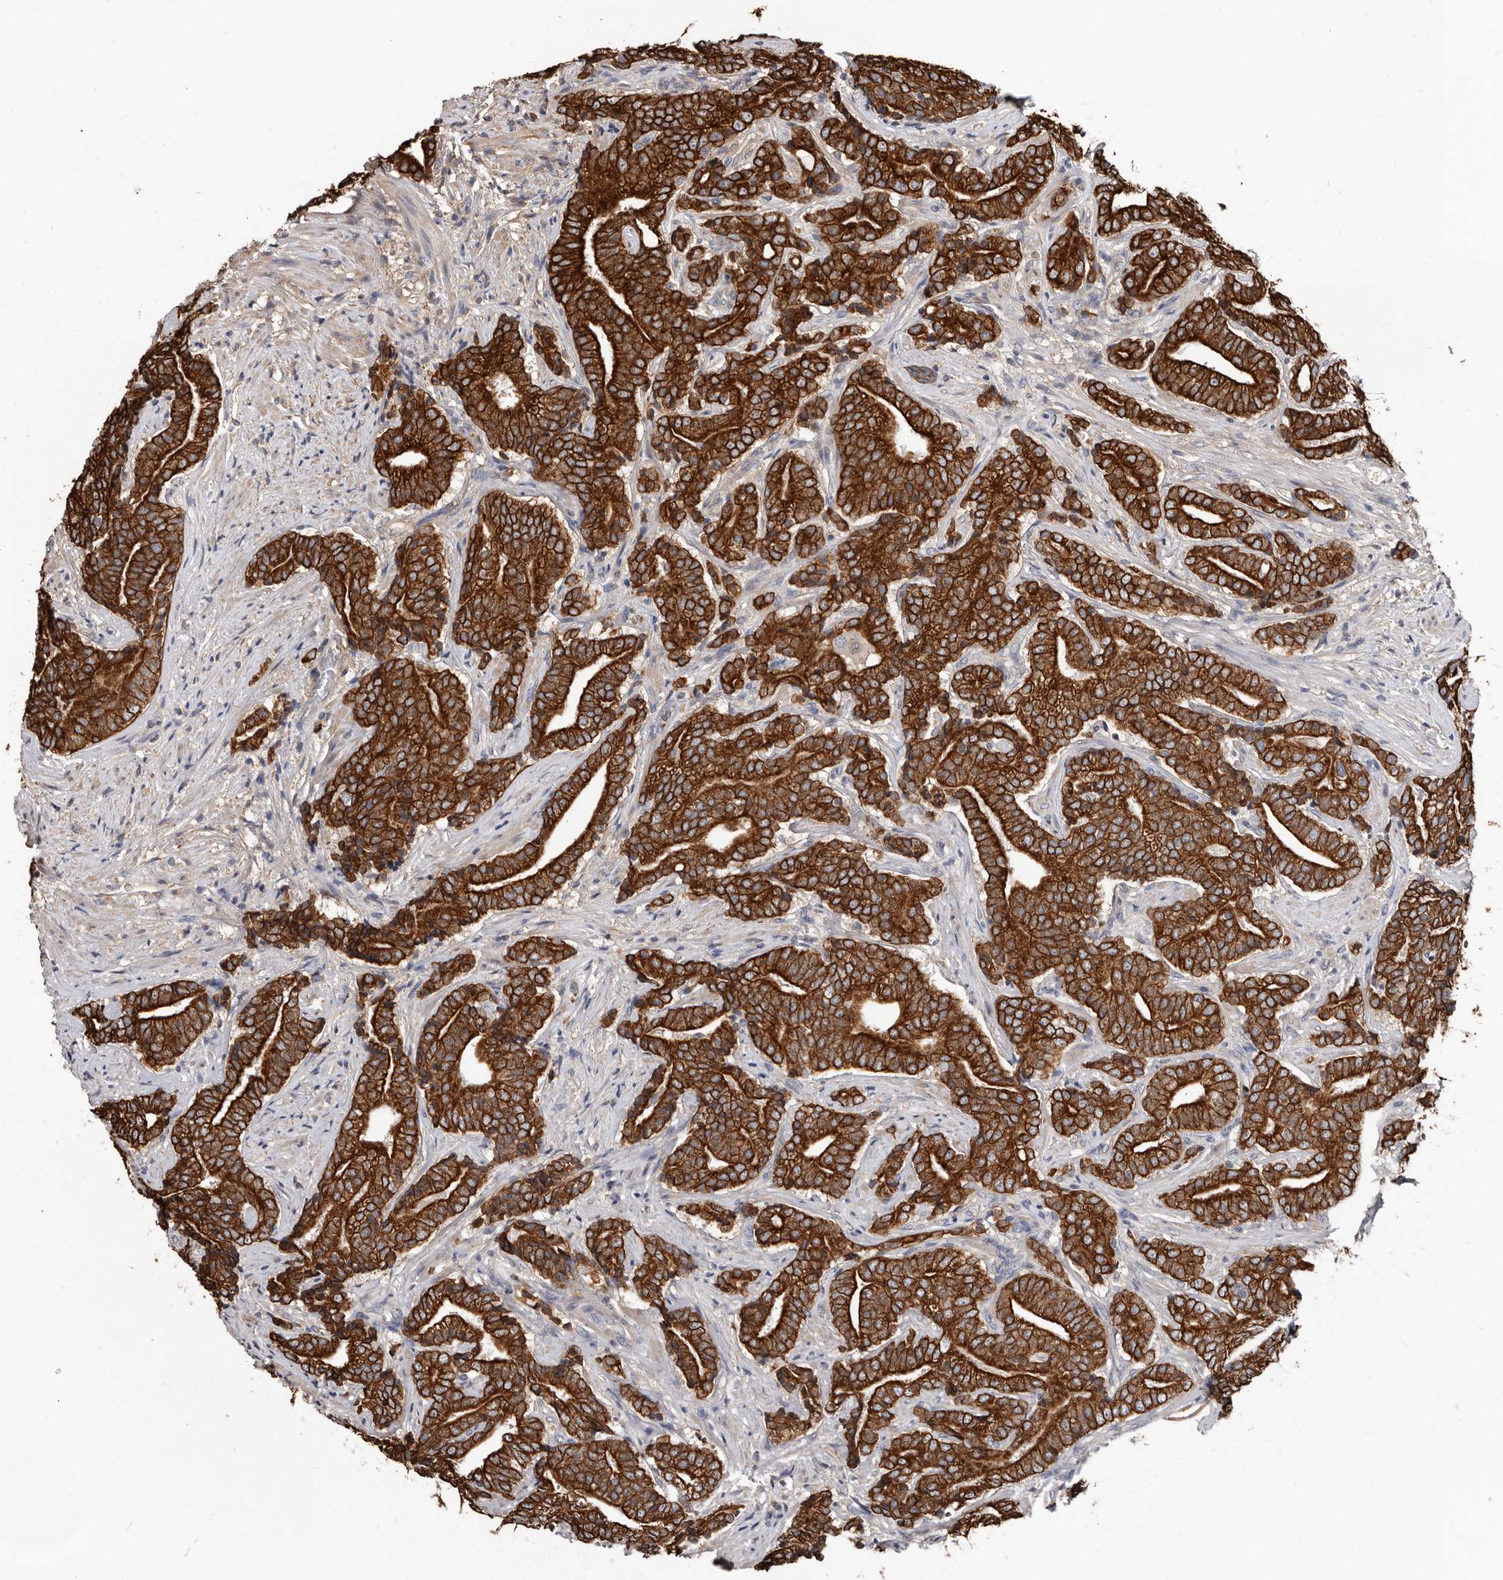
{"staining": {"intensity": "strong", "quantity": ">75%", "location": "cytoplasmic/membranous"}, "tissue": "prostate cancer", "cell_type": "Tumor cells", "image_type": "cancer", "snomed": [{"axis": "morphology", "description": "Adenocarcinoma, High grade"}, {"axis": "topography", "description": "Prostate"}], "caption": "The photomicrograph exhibits immunohistochemical staining of prostate high-grade adenocarcinoma. There is strong cytoplasmic/membranous positivity is present in approximately >75% of tumor cells.", "gene": "MRPL18", "patient": {"sex": "male", "age": 57}}